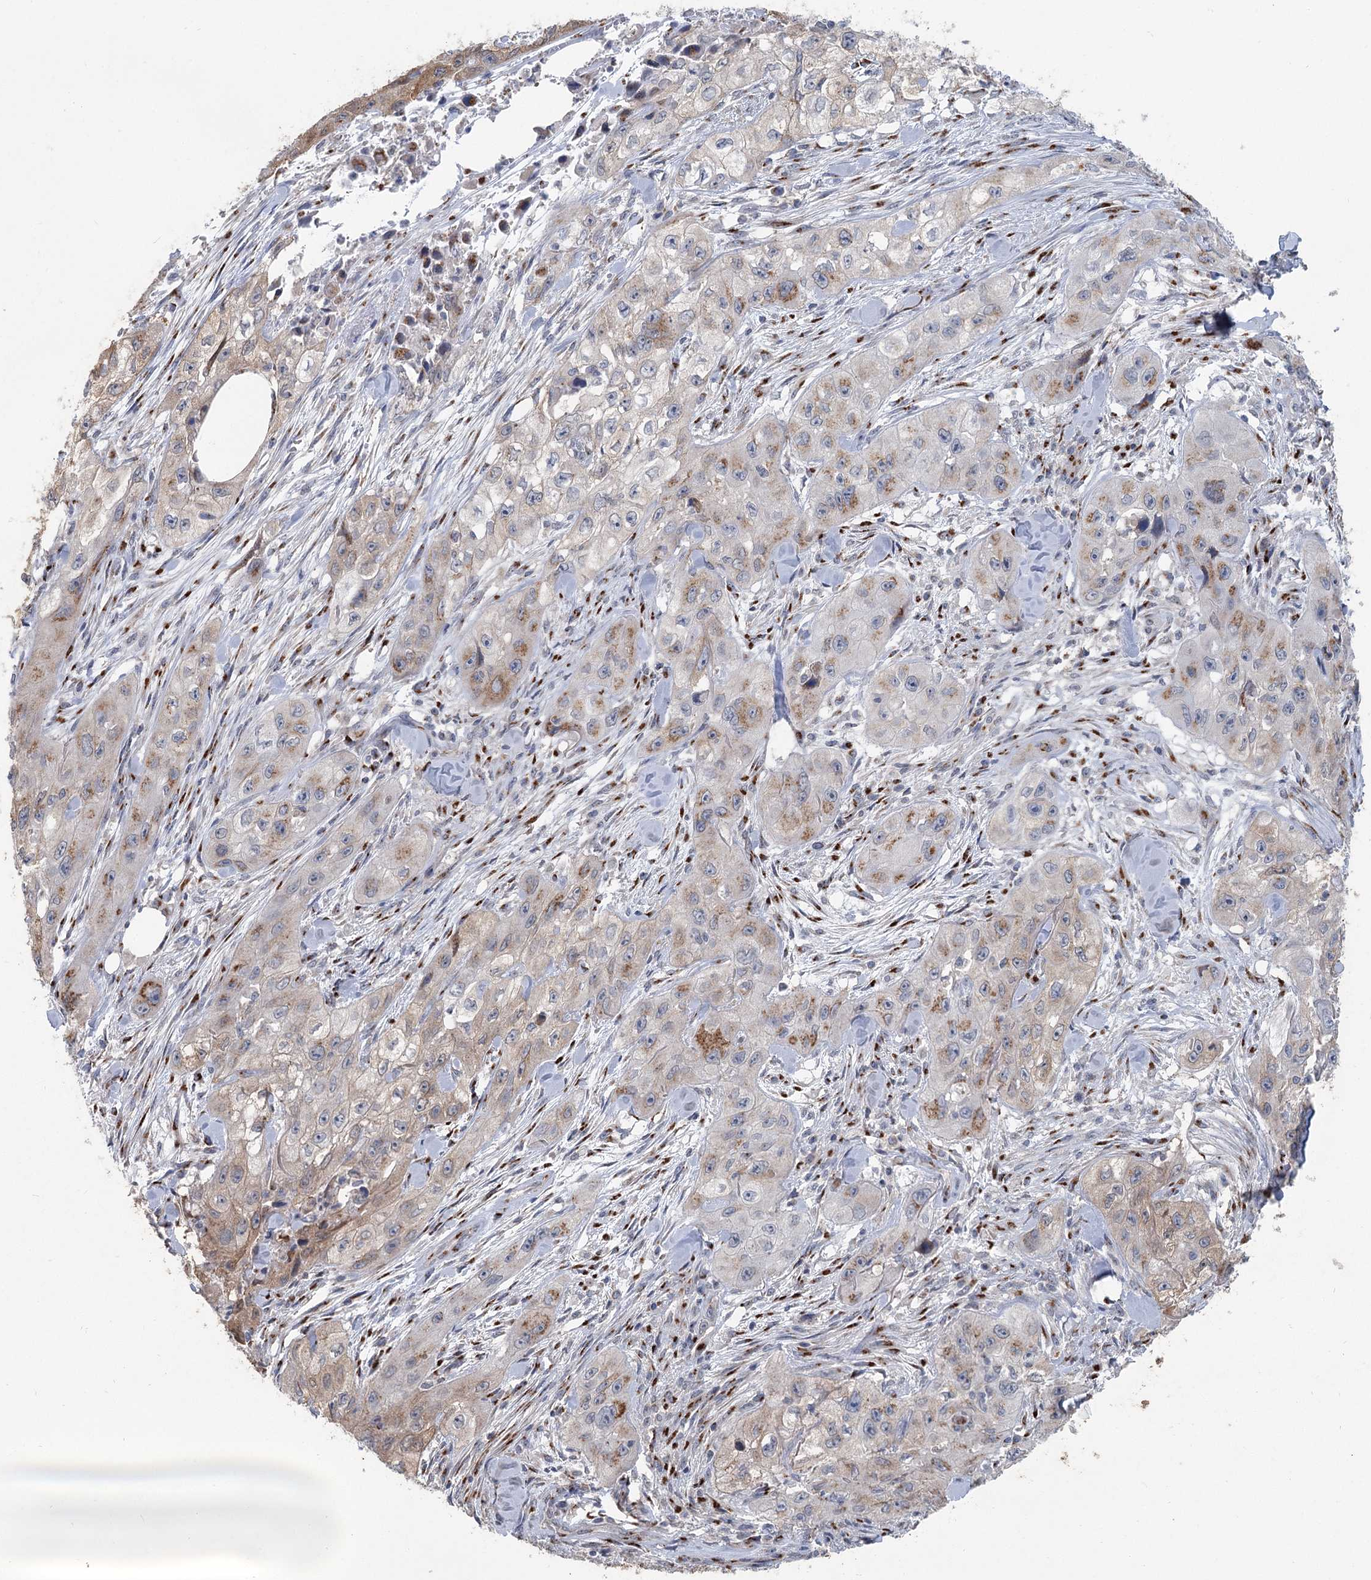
{"staining": {"intensity": "weak", "quantity": "25%-75%", "location": "cytoplasmic/membranous"}, "tissue": "skin cancer", "cell_type": "Tumor cells", "image_type": "cancer", "snomed": [{"axis": "morphology", "description": "Squamous cell carcinoma, NOS"}, {"axis": "topography", "description": "Skin"}, {"axis": "topography", "description": "Subcutis"}], "caption": "An immunohistochemistry (IHC) image of tumor tissue is shown. Protein staining in brown highlights weak cytoplasmic/membranous positivity in squamous cell carcinoma (skin) within tumor cells.", "gene": "ITIH5", "patient": {"sex": "male", "age": 73}}